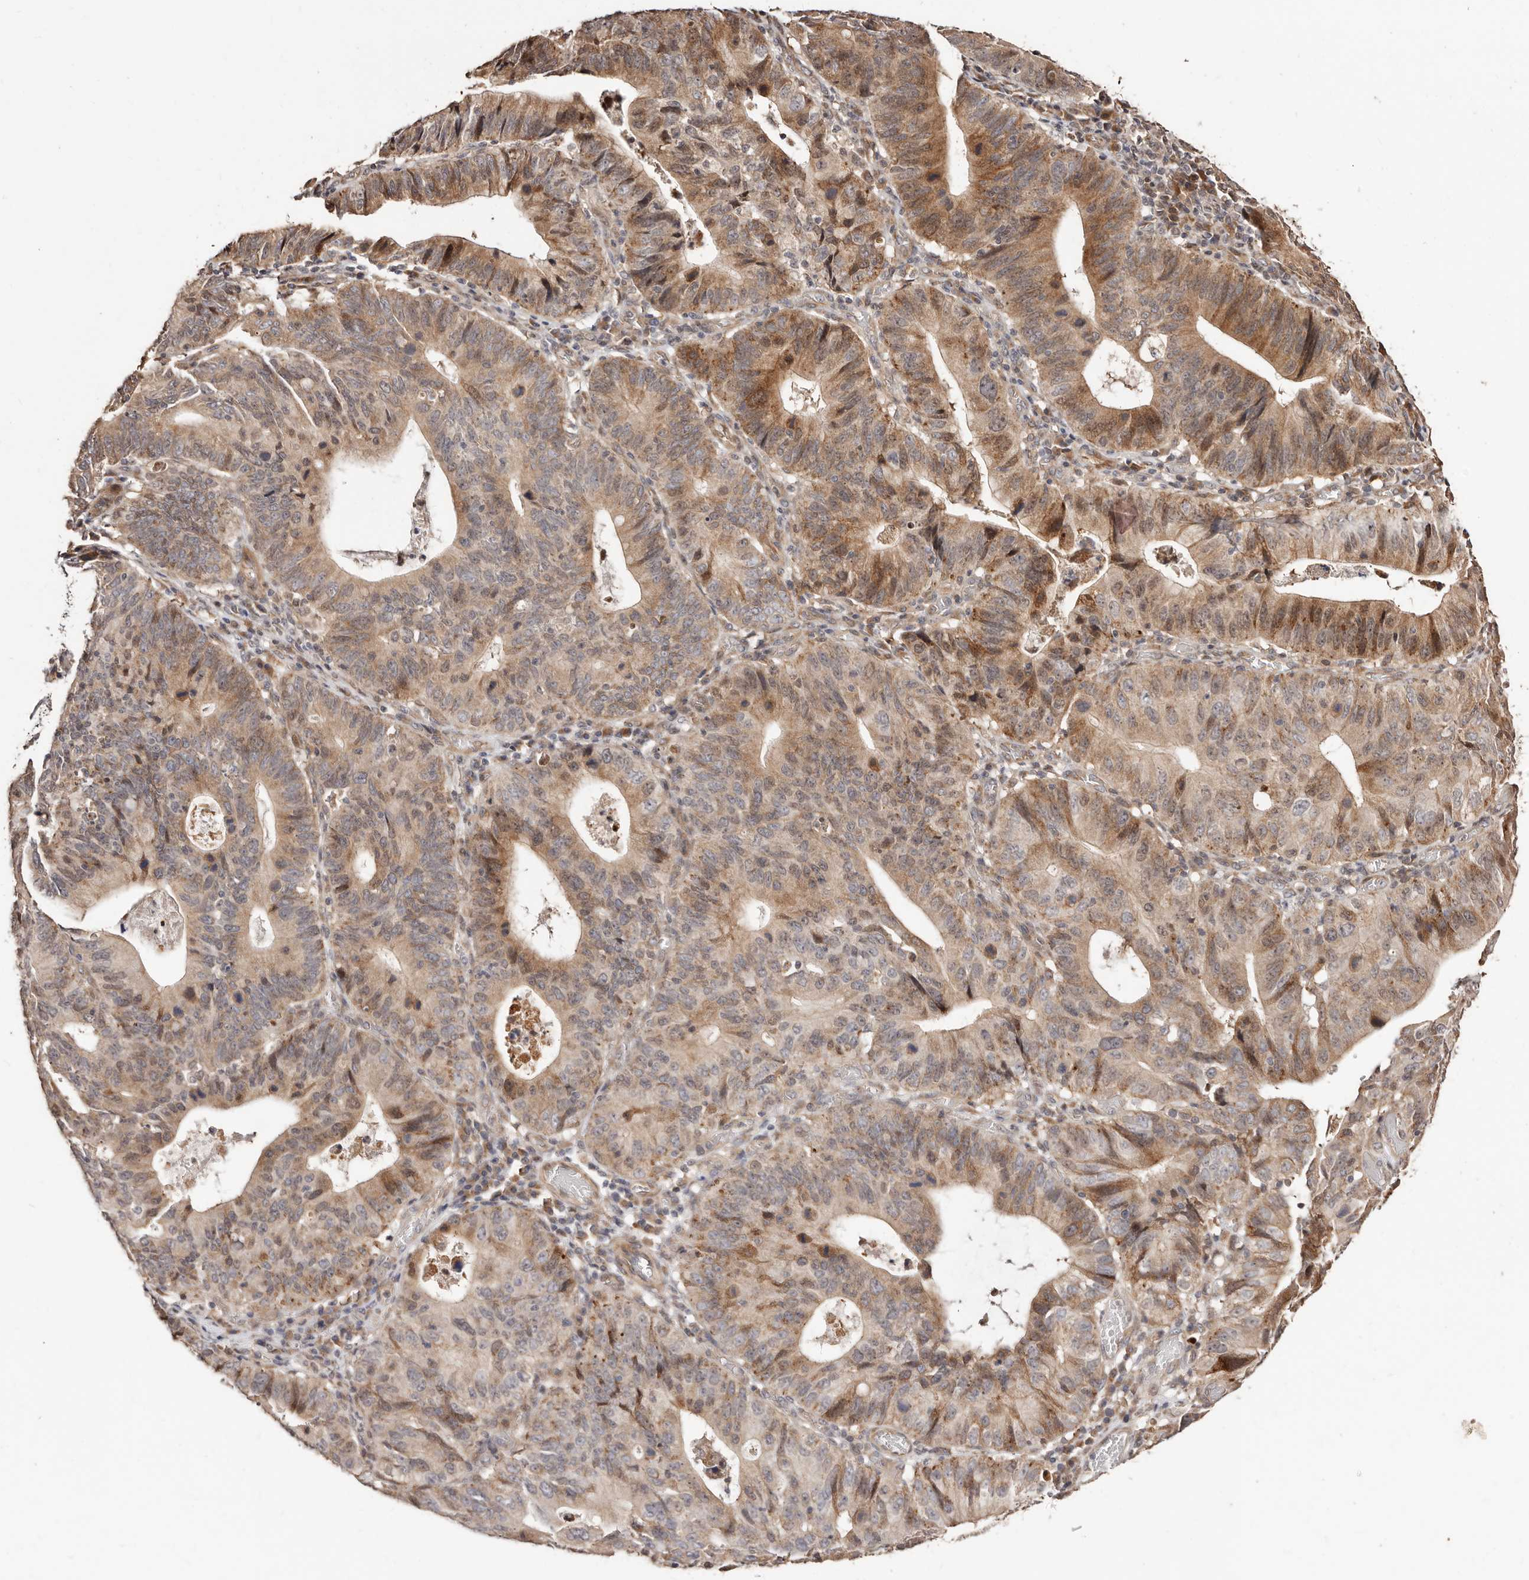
{"staining": {"intensity": "moderate", "quantity": ">75%", "location": "cytoplasmic/membranous"}, "tissue": "stomach cancer", "cell_type": "Tumor cells", "image_type": "cancer", "snomed": [{"axis": "morphology", "description": "Adenocarcinoma, NOS"}, {"axis": "topography", "description": "Stomach"}], "caption": "Brown immunohistochemical staining in stomach adenocarcinoma exhibits moderate cytoplasmic/membranous expression in about >75% of tumor cells. The protein is shown in brown color, while the nuclei are stained blue.", "gene": "APOL6", "patient": {"sex": "male", "age": 59}}